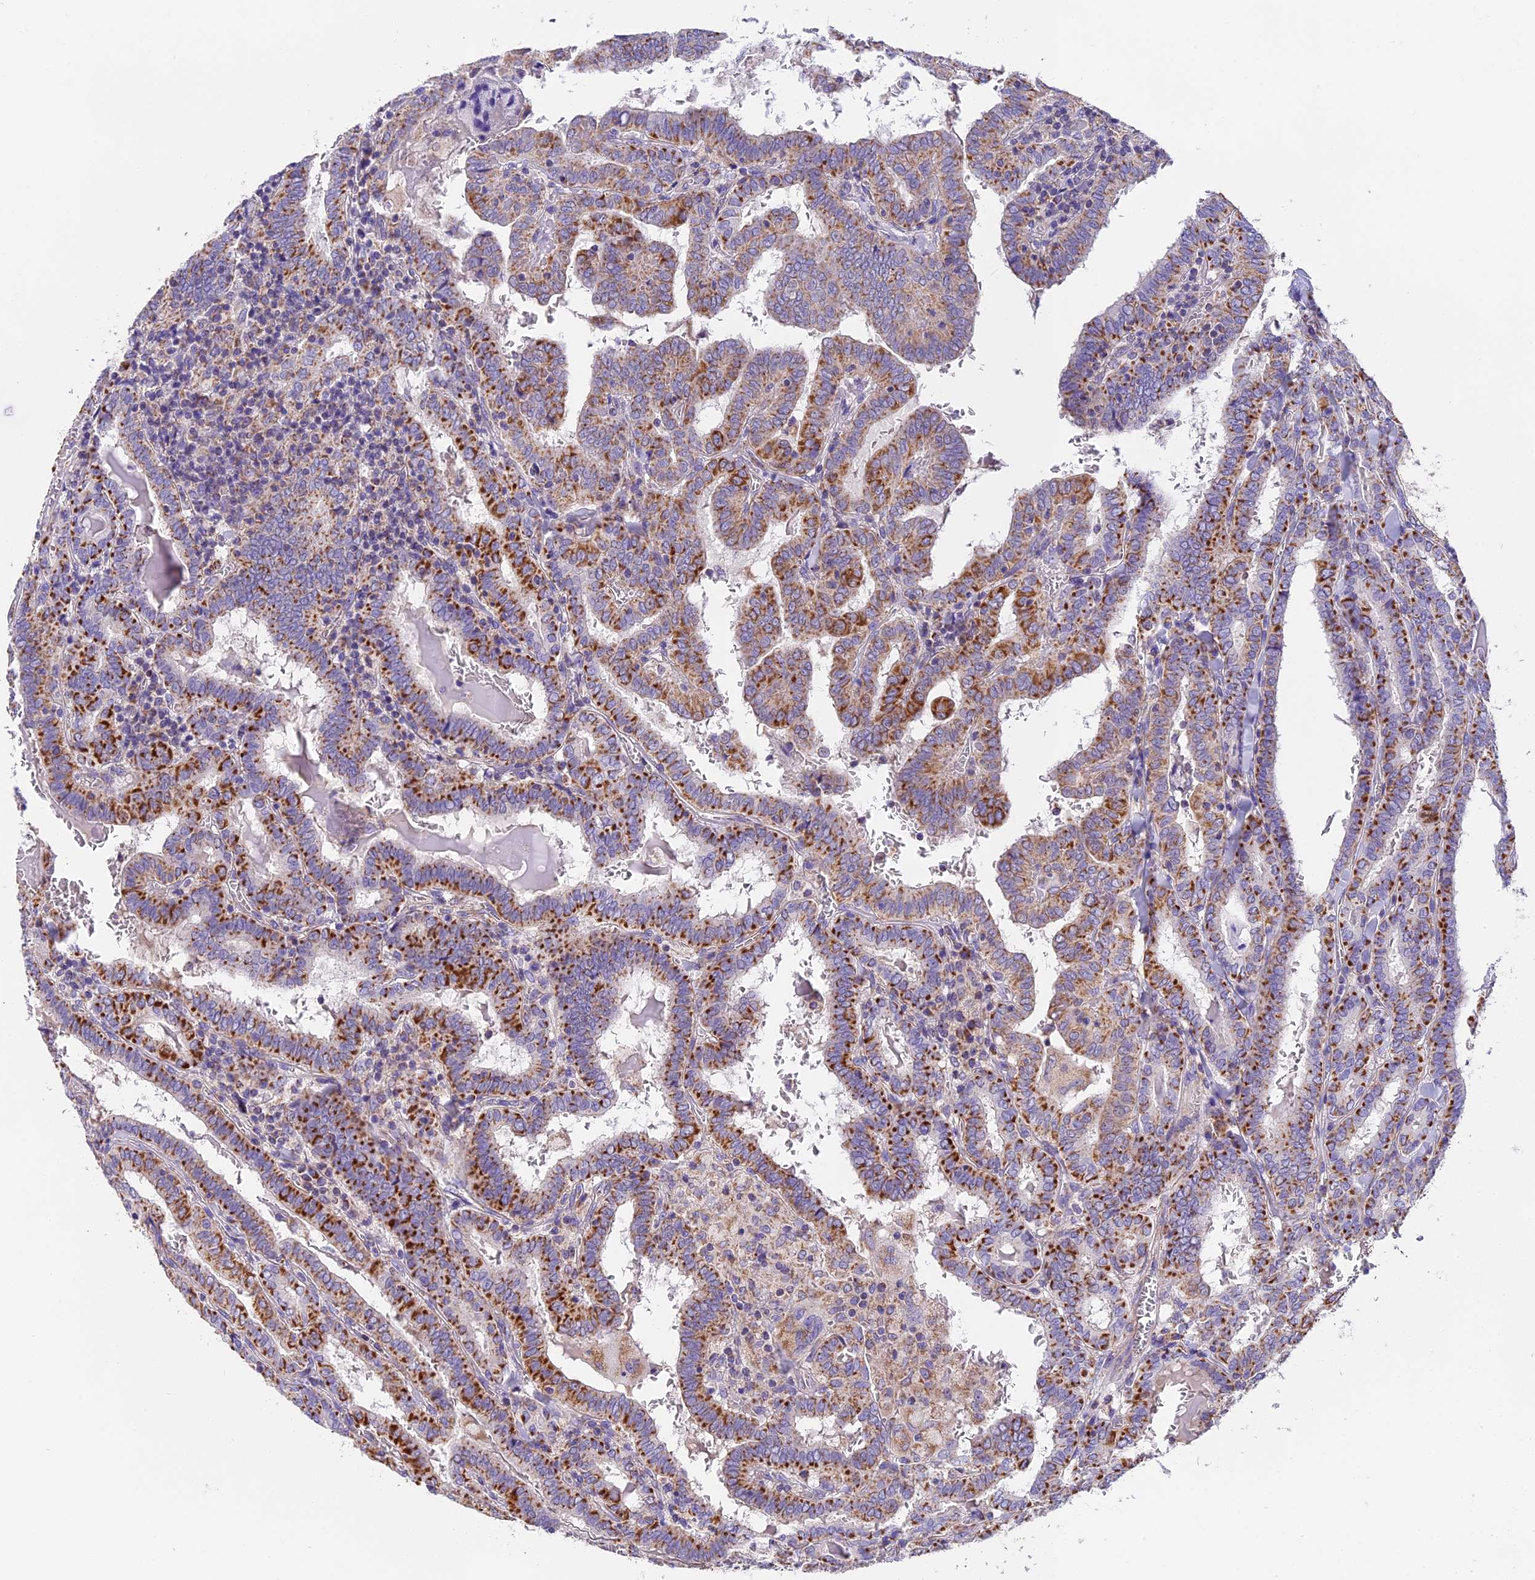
{"staining": {"intensity": "moderate", "quantity": ">75%", "location": "cytoplasmic/membranous"}, "tissue": "thyroid cancer", "cell_type": "Tumor cells", "image_type": "cancer", "snomed": [{"axis": "morphology", "description": "Papillary adenocarcinoma, NOS"}, {"axis": "topography", "description": "Thyroid gland"}], "caption": "Protein expression analysis of thyroid papillary adenocarcinoma exhibits moderate cytoplasmic/membranous staining in about >75% of tumor cells.", "gene": "MGME1", "patient": {"sex": "female", "age": 72}}